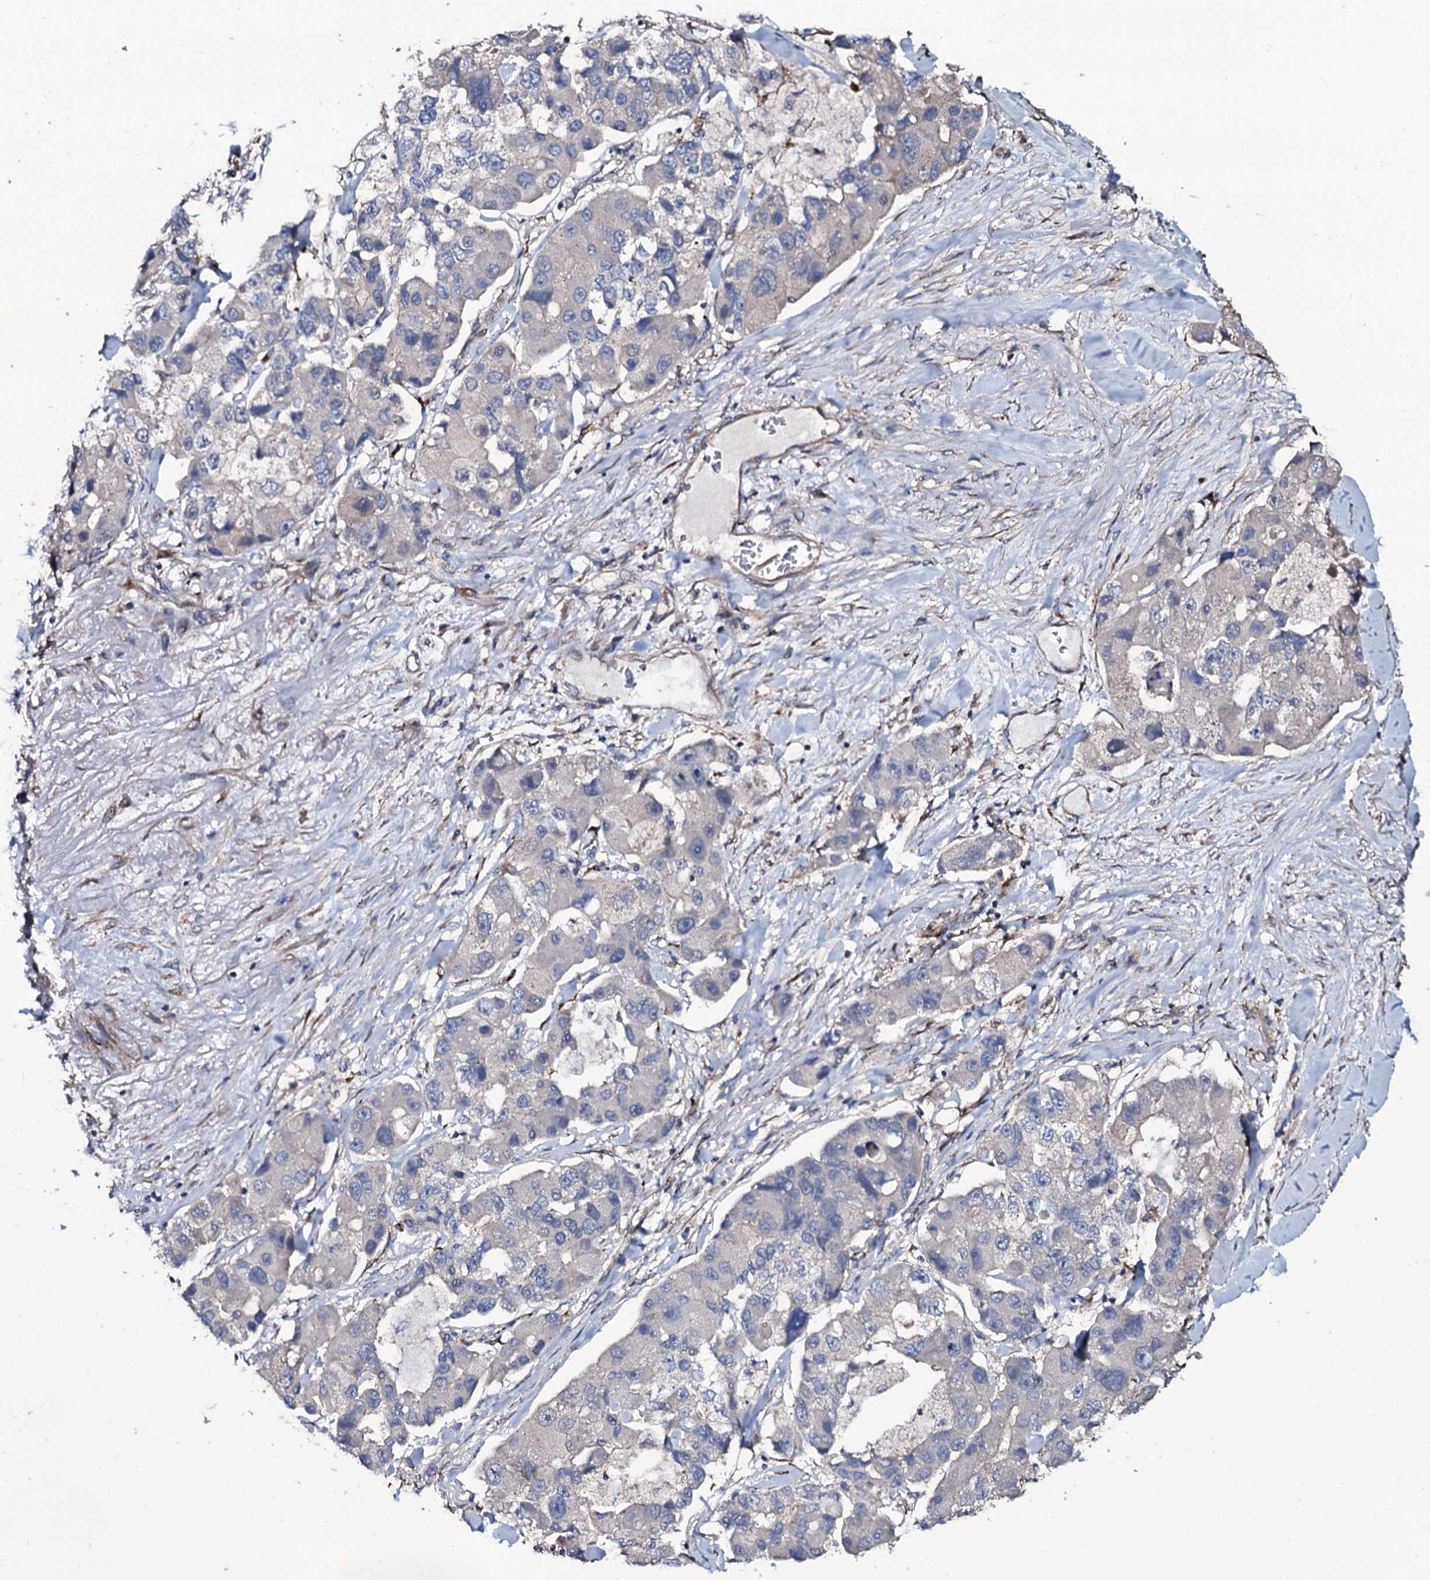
{"staining": {"intensity": "negative", "quantity": "none", "location": "none"}, "tissue": "lung cancer", "cell_type": "Tumor cells", "image_type": "cancer", "snomed": [{"axis": "morphology", "description": "Adenocarcinoma, NOS"}, {"axis": "topography", "description": "Lung"}], "caption": "Histopathology image shows no protein positivity in tumor cells of lung cancer tissue.", "gene": "WIPF3", "patient": {"sex": "female", "age": 54}}